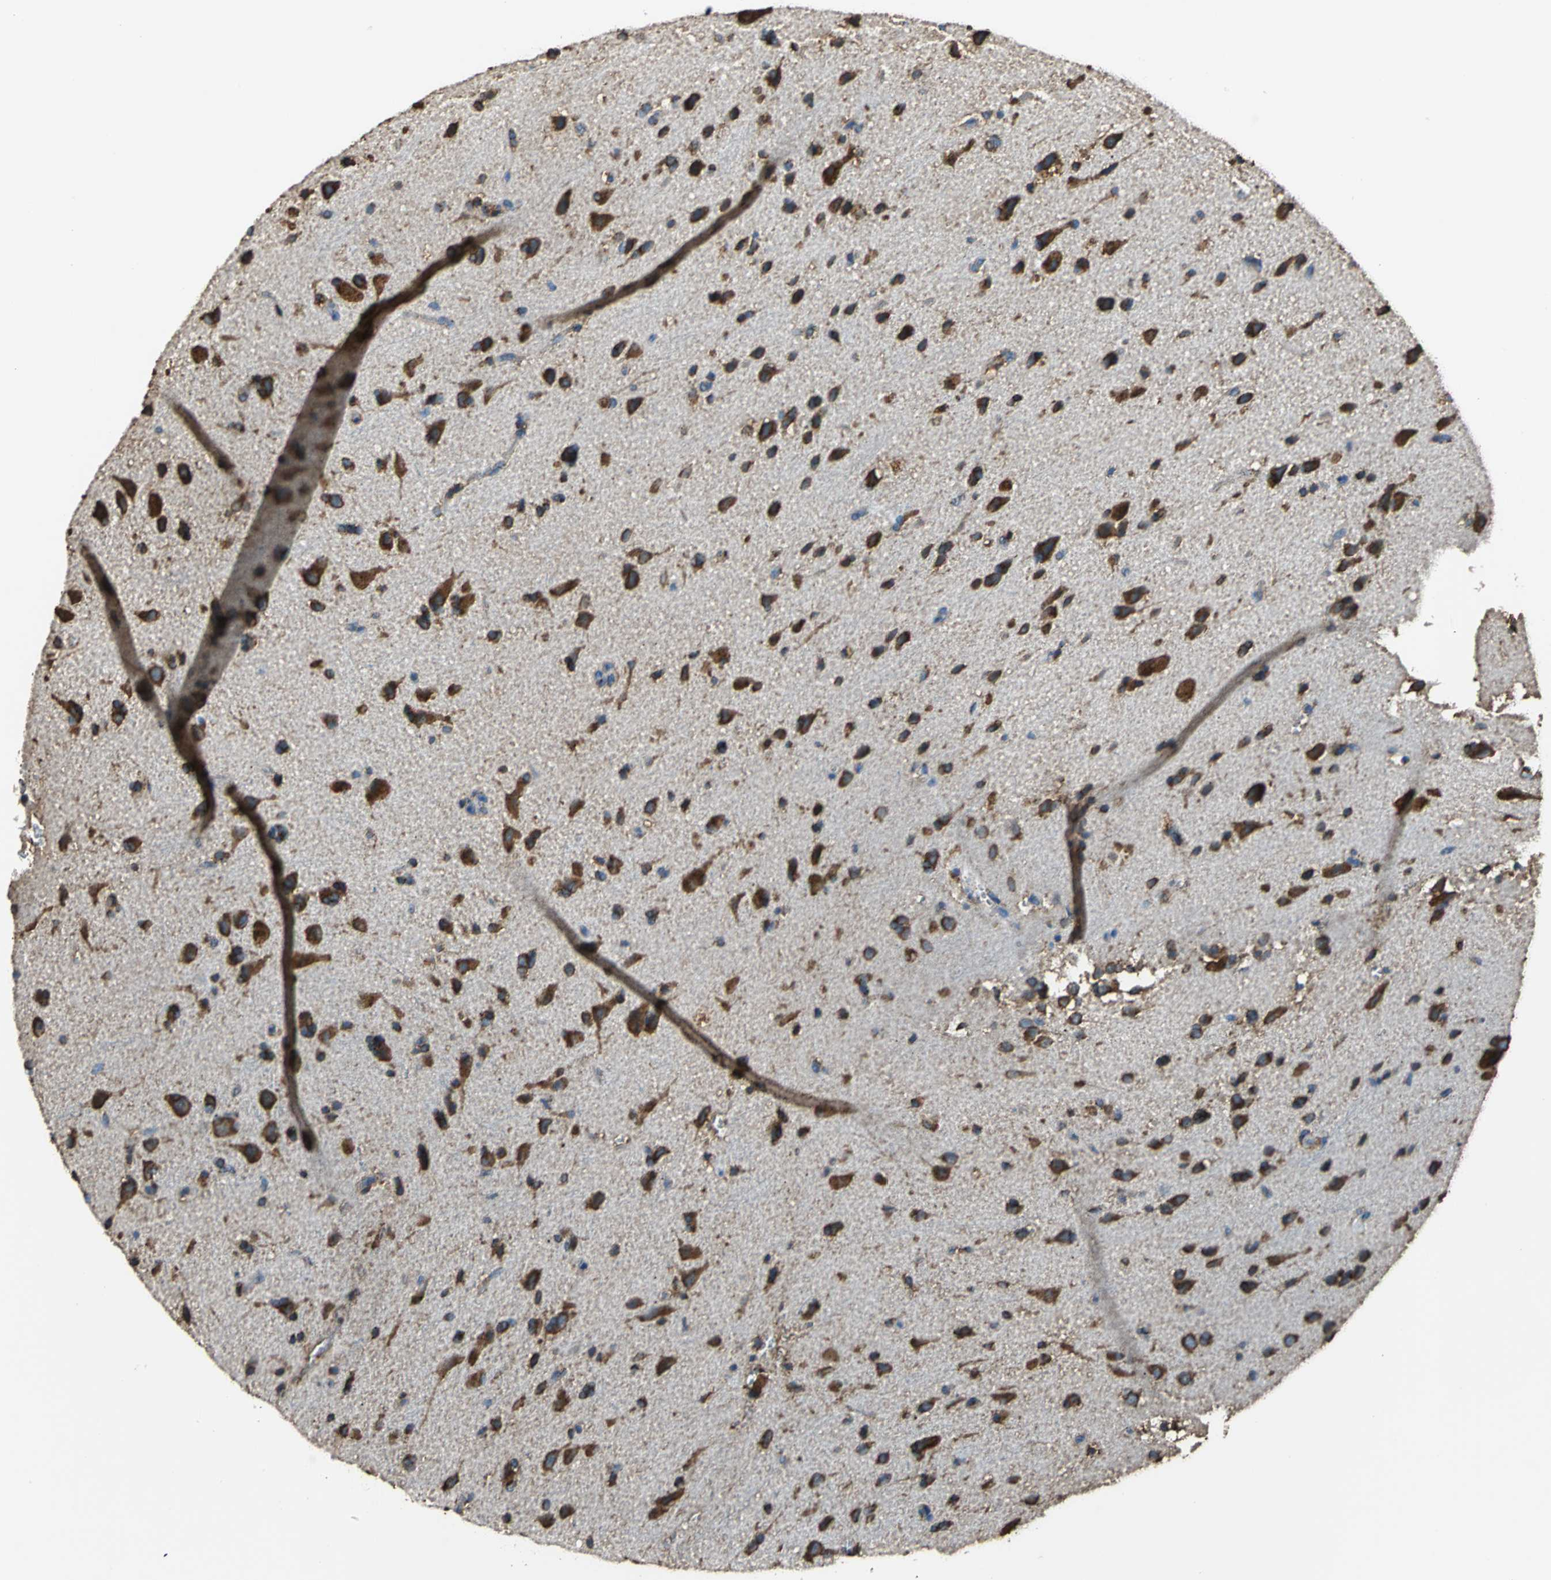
{"staining": {"intensity": "moderate", "quantity": "25%-75%", "location": "cytoplasmic/membranous"}, "tissue": "cerebral cortex", "cell_type": "Endothelial cells", "image_type": "normal", "snomed": [{"axis": "morphology", "description": "Normal tissue, NOS"}, {"axis": "topography", "description": "Cerebral cortex"}], "caption": "Immunohistochemical staining of unremarkable human cerebral cortex reveals medium levels of moderate cytoplasmic/membranous staining in approximately 25%-75% of endothelial cells. (DAB IHC with brightfield microscopy, high magnification).", "gene": "ECH1", "patient": {"sex": "male", "age": 62}}